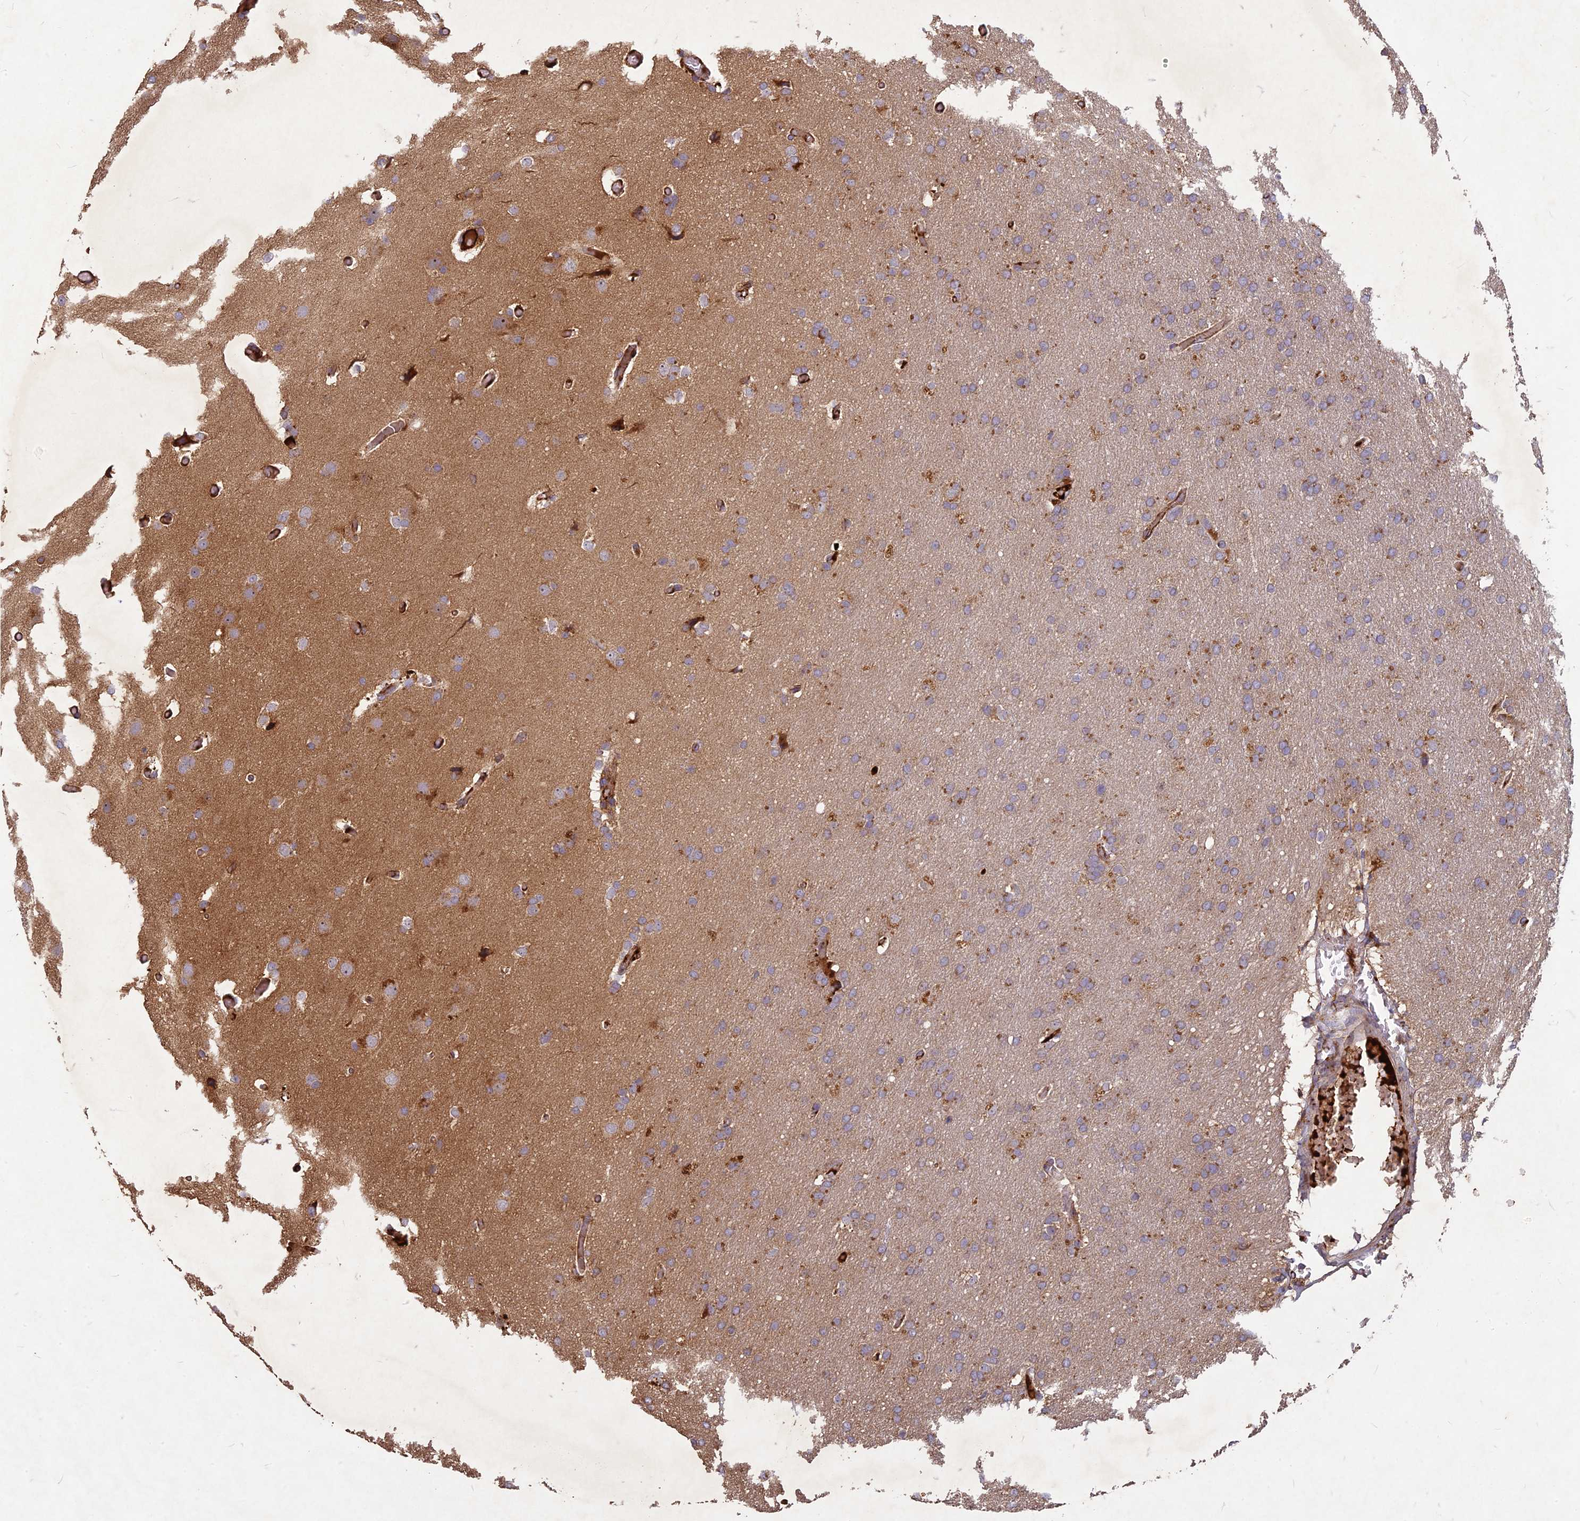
{"staining": {"intensity": "moderate", "quantity": "25%-75%", "location": "cytoplasmic/membranous"}, "tissue": "glioma", "cell_type": "Tumor cells", "image_type": "cancer", "snomed": [{"axis": "morphology", "description": "Glioma, malignant, High grade"}, {"axis": "topography", "description": "Cerebral cortex"}], "caption": "A brown stain shows moderate cytoplasmic/membranous staining of a protein in human glioma tumor cells.", "gene": "TCF25", "patient": {"sex": "female", "age": 36}}